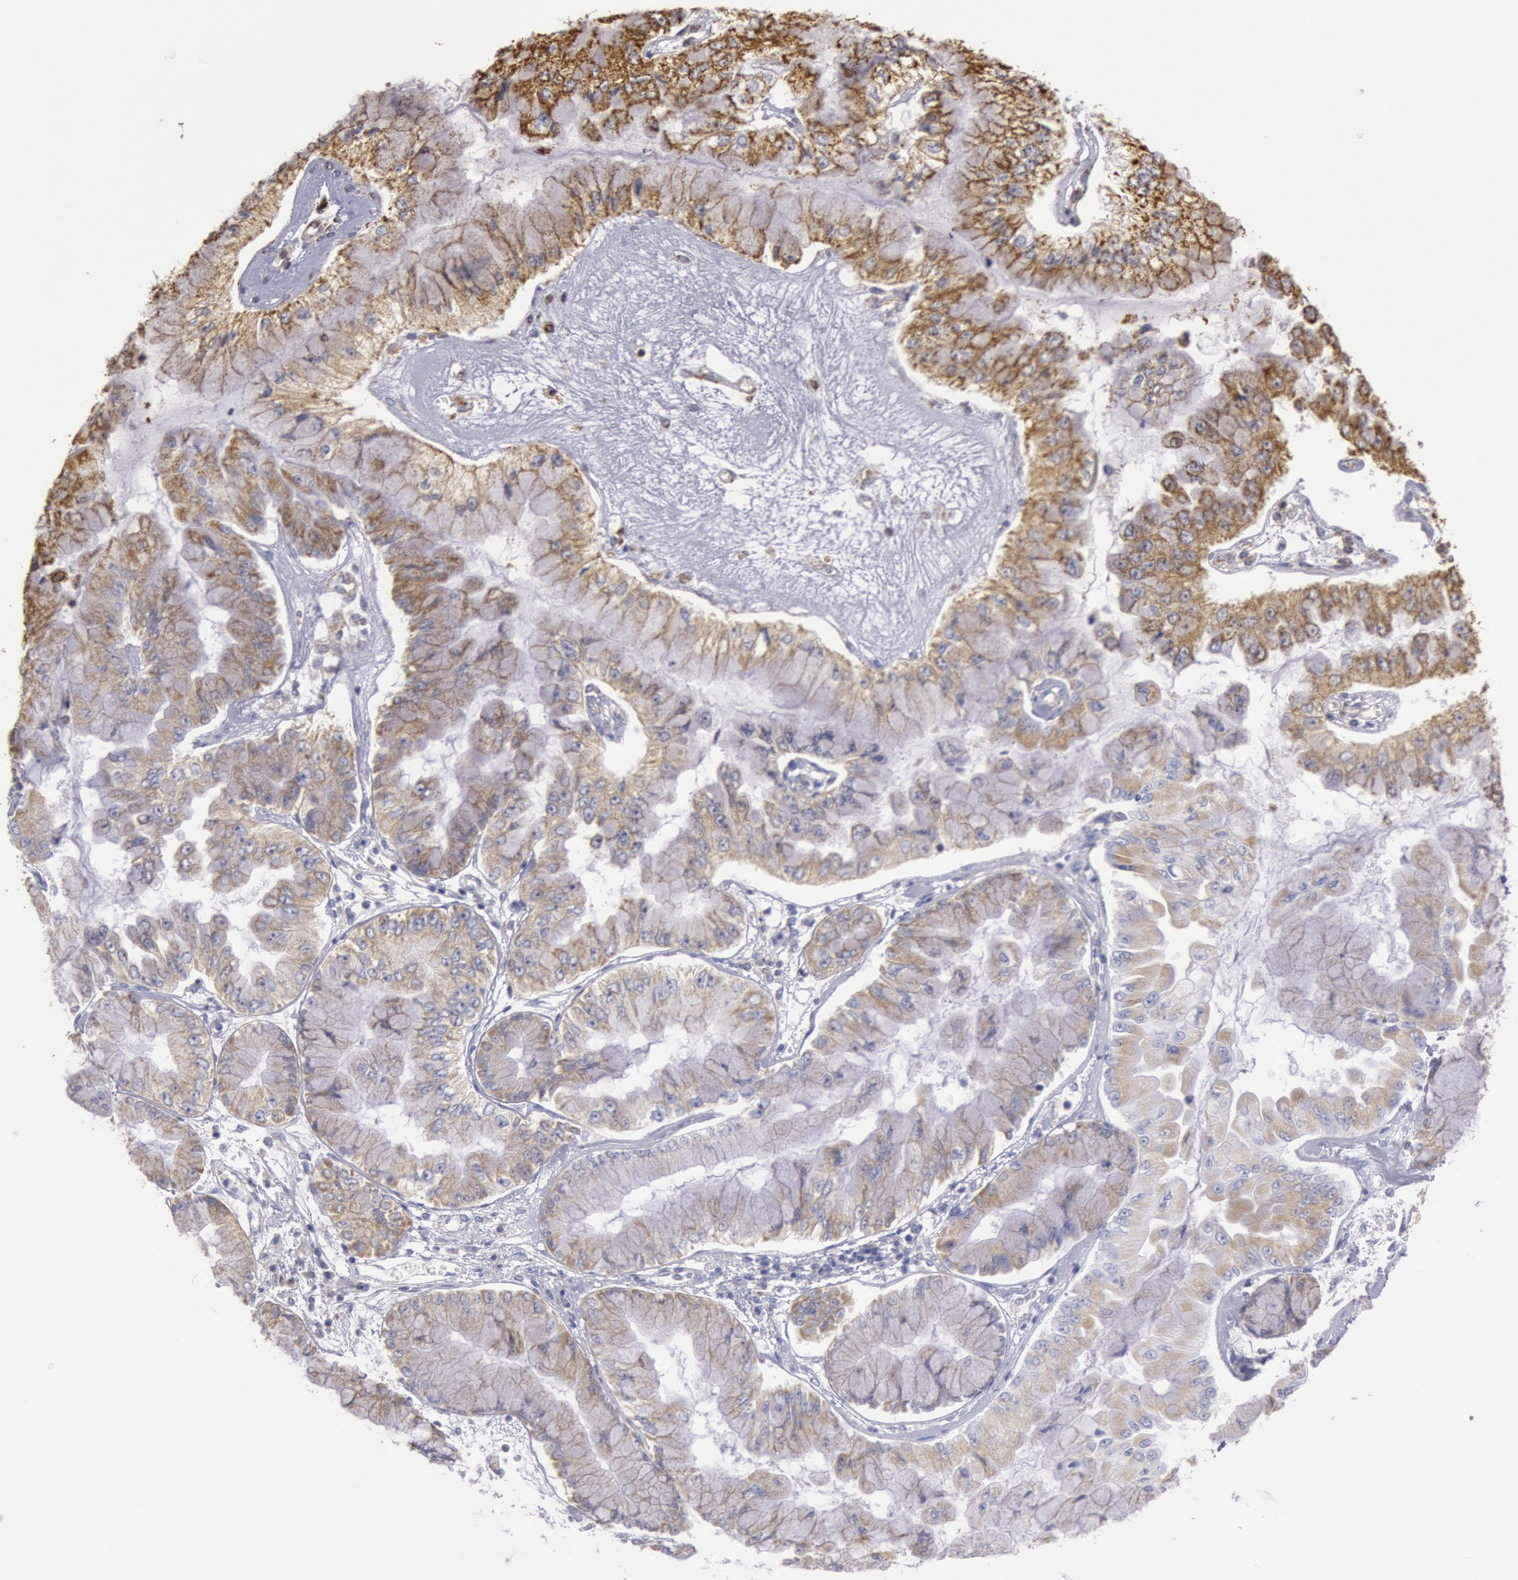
{"staining": {"intensity": "strong", "quantity": ">75%", "location": "cytoplasmic/membranous"}, "tissue": "liver cancer", "cell_type": "Tumor cells", "image_type": "cancer", "snomed": [{"axis": "morphology", "description": "Cholangiocarcinoma"}, {"axis": "topography", "description": "Liver"}], "caption": "A photomicrograph of human liver cholangiocarcinoma stained for a protein reveals strong cytoplasmic/membranous brown staining in tumor cells.", "gene": "CYC1", "patient": {"sex": "female", "age": 79}}